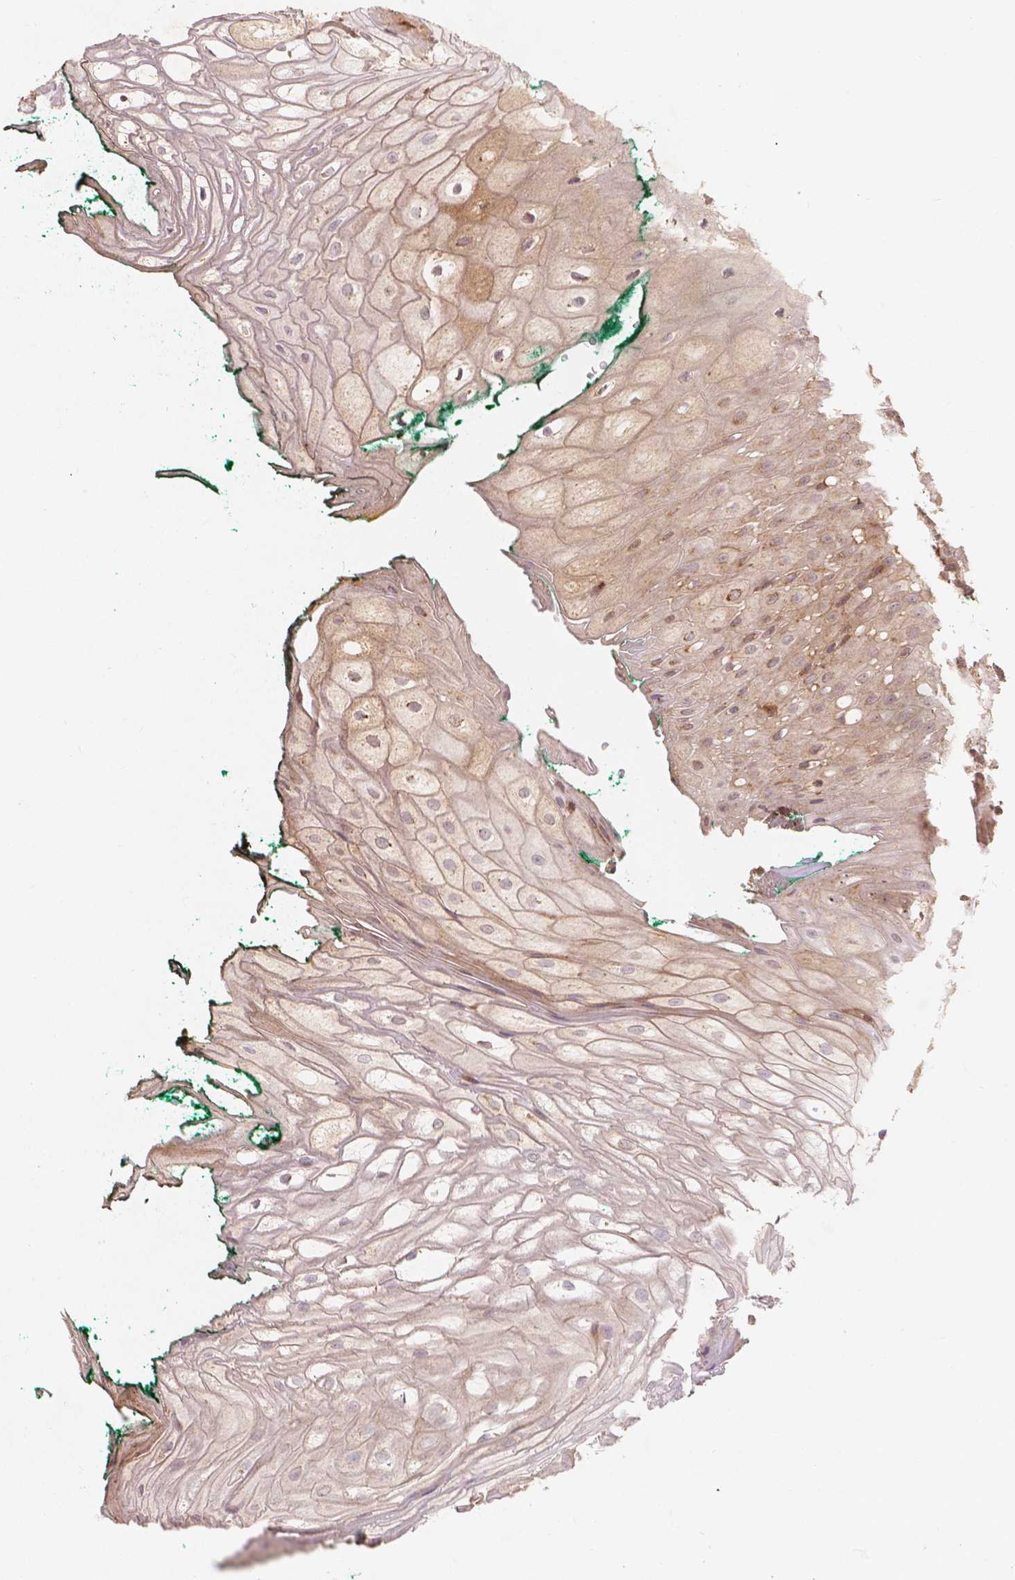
{"staining": {"intensity": "moderate", "quantity": "<25%", "location": "cytoplasmic/membranous"}, "tissue": "oral mucosa", "cell_type": "Squamous epithelial cells", "image_type": "normal", "snomed": [{"axis": "morphology", "description": "Normal tissue, NOS"}, {"axis": "topography", "description": "Oral tissue"}, {"axis": "topography", "description": "Head-Neck"}], "caption": "Immunohistochemistry (IHC) (DAB) staining of normal human oral mucosa demonstrates moderate cytoplasmic/membranous protein staining in approximately <25% of squamous epithelial cells.", "gene": "XPR1", "patient": {"sex": "female", "age": 68}}